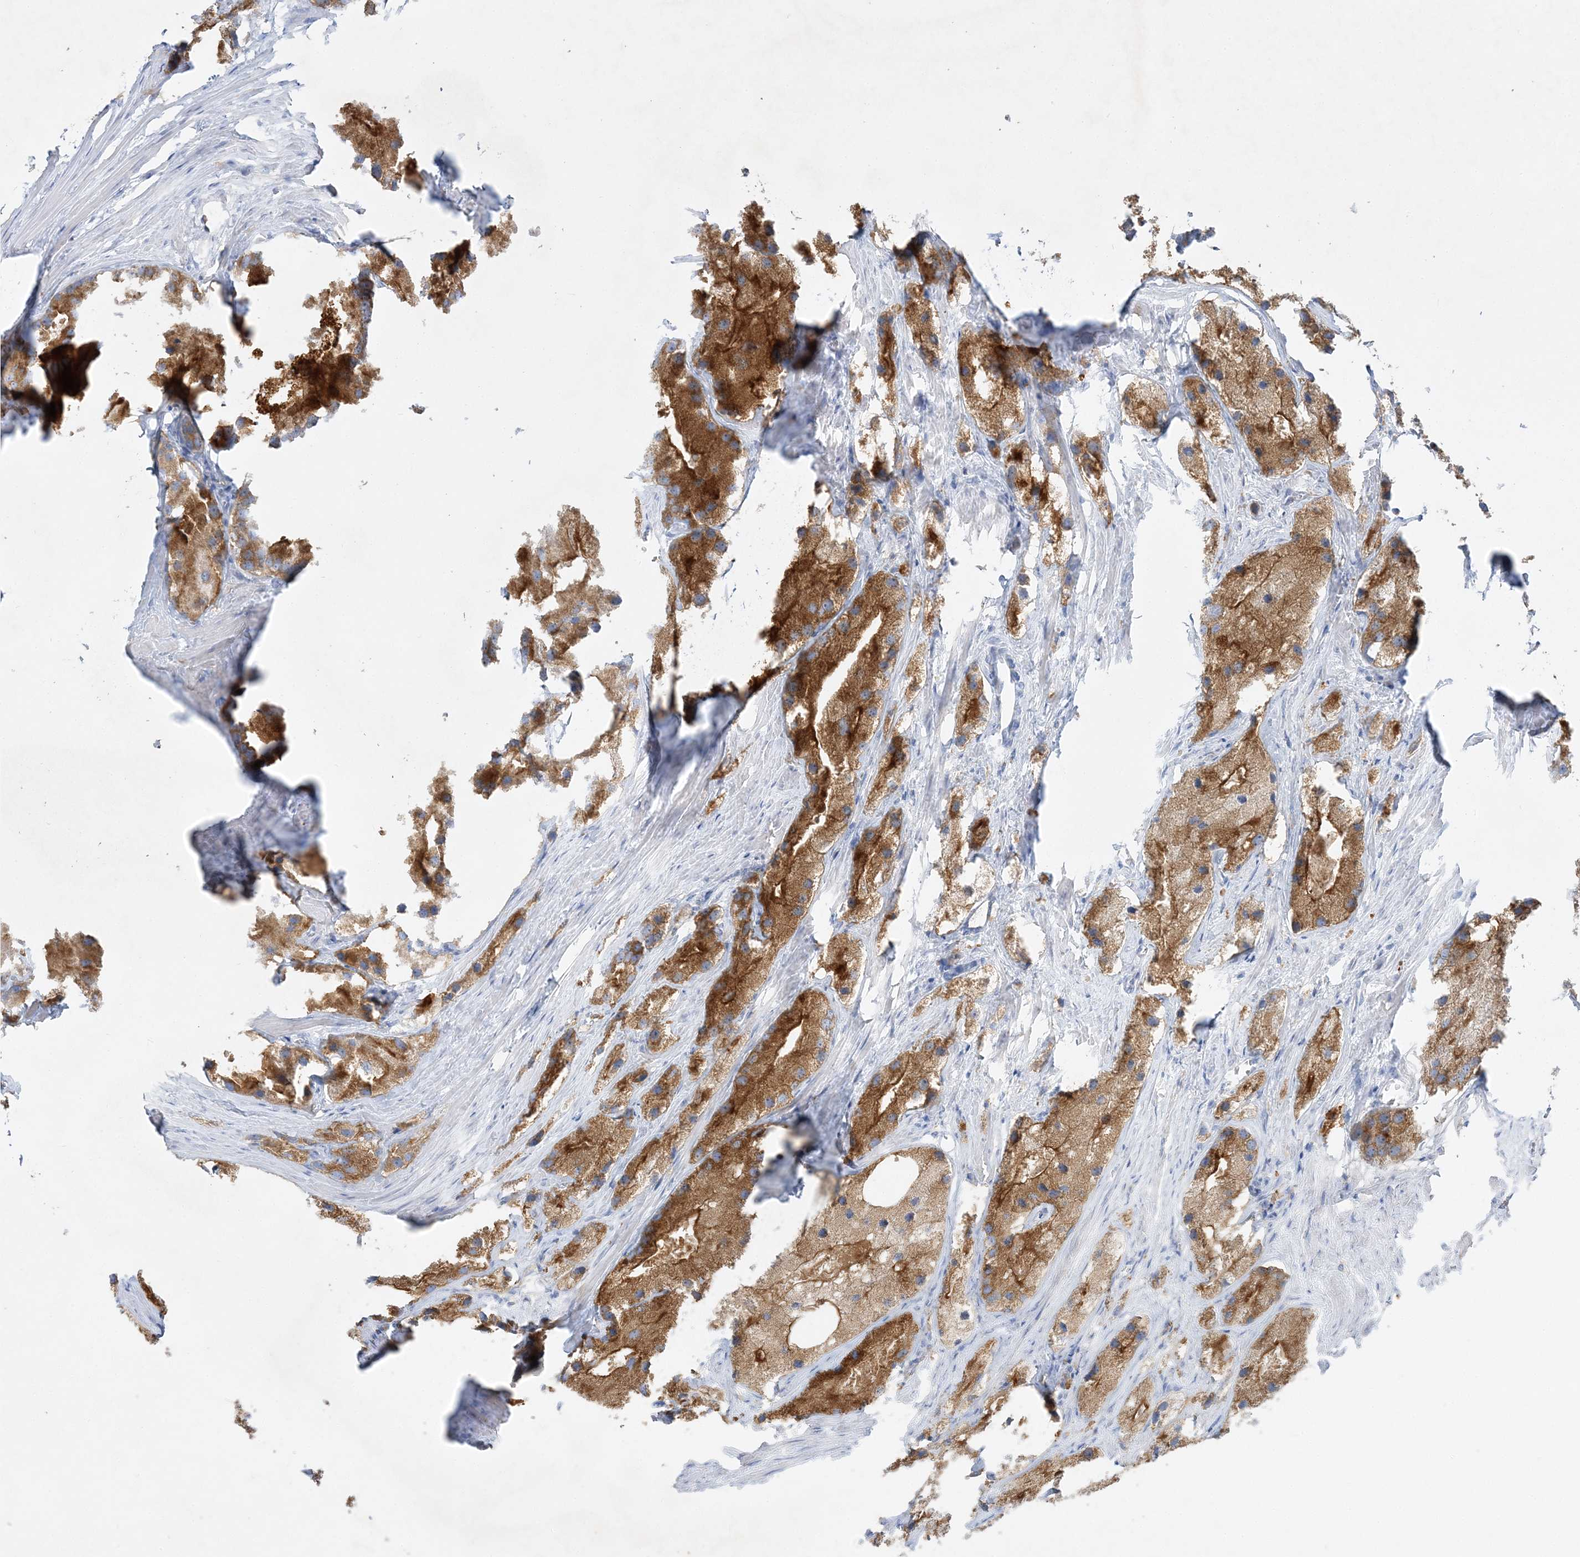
{"staining": {"intensity": "strong", "quantity": ">75%", "location": "cytoplasmic/membranous"}, "tissue": "prostate cancer", "cell_type": "Tumor cells", "image_type": "cancer", "snomed": [{"axis": "morphology", "description": "Adenocarcinoma, Low grade"}, {"axis": "topography", "description": "Prostate"}], "caption": "IHC micrograph of human prostate cancer stained for a protein (brown), which exhibits high levels of strong cytoplasmic/membranous positivity in approximately >75% of tumor cells.", "gene": "GRINA", "patient": {"sex": "male", "age": 69}}